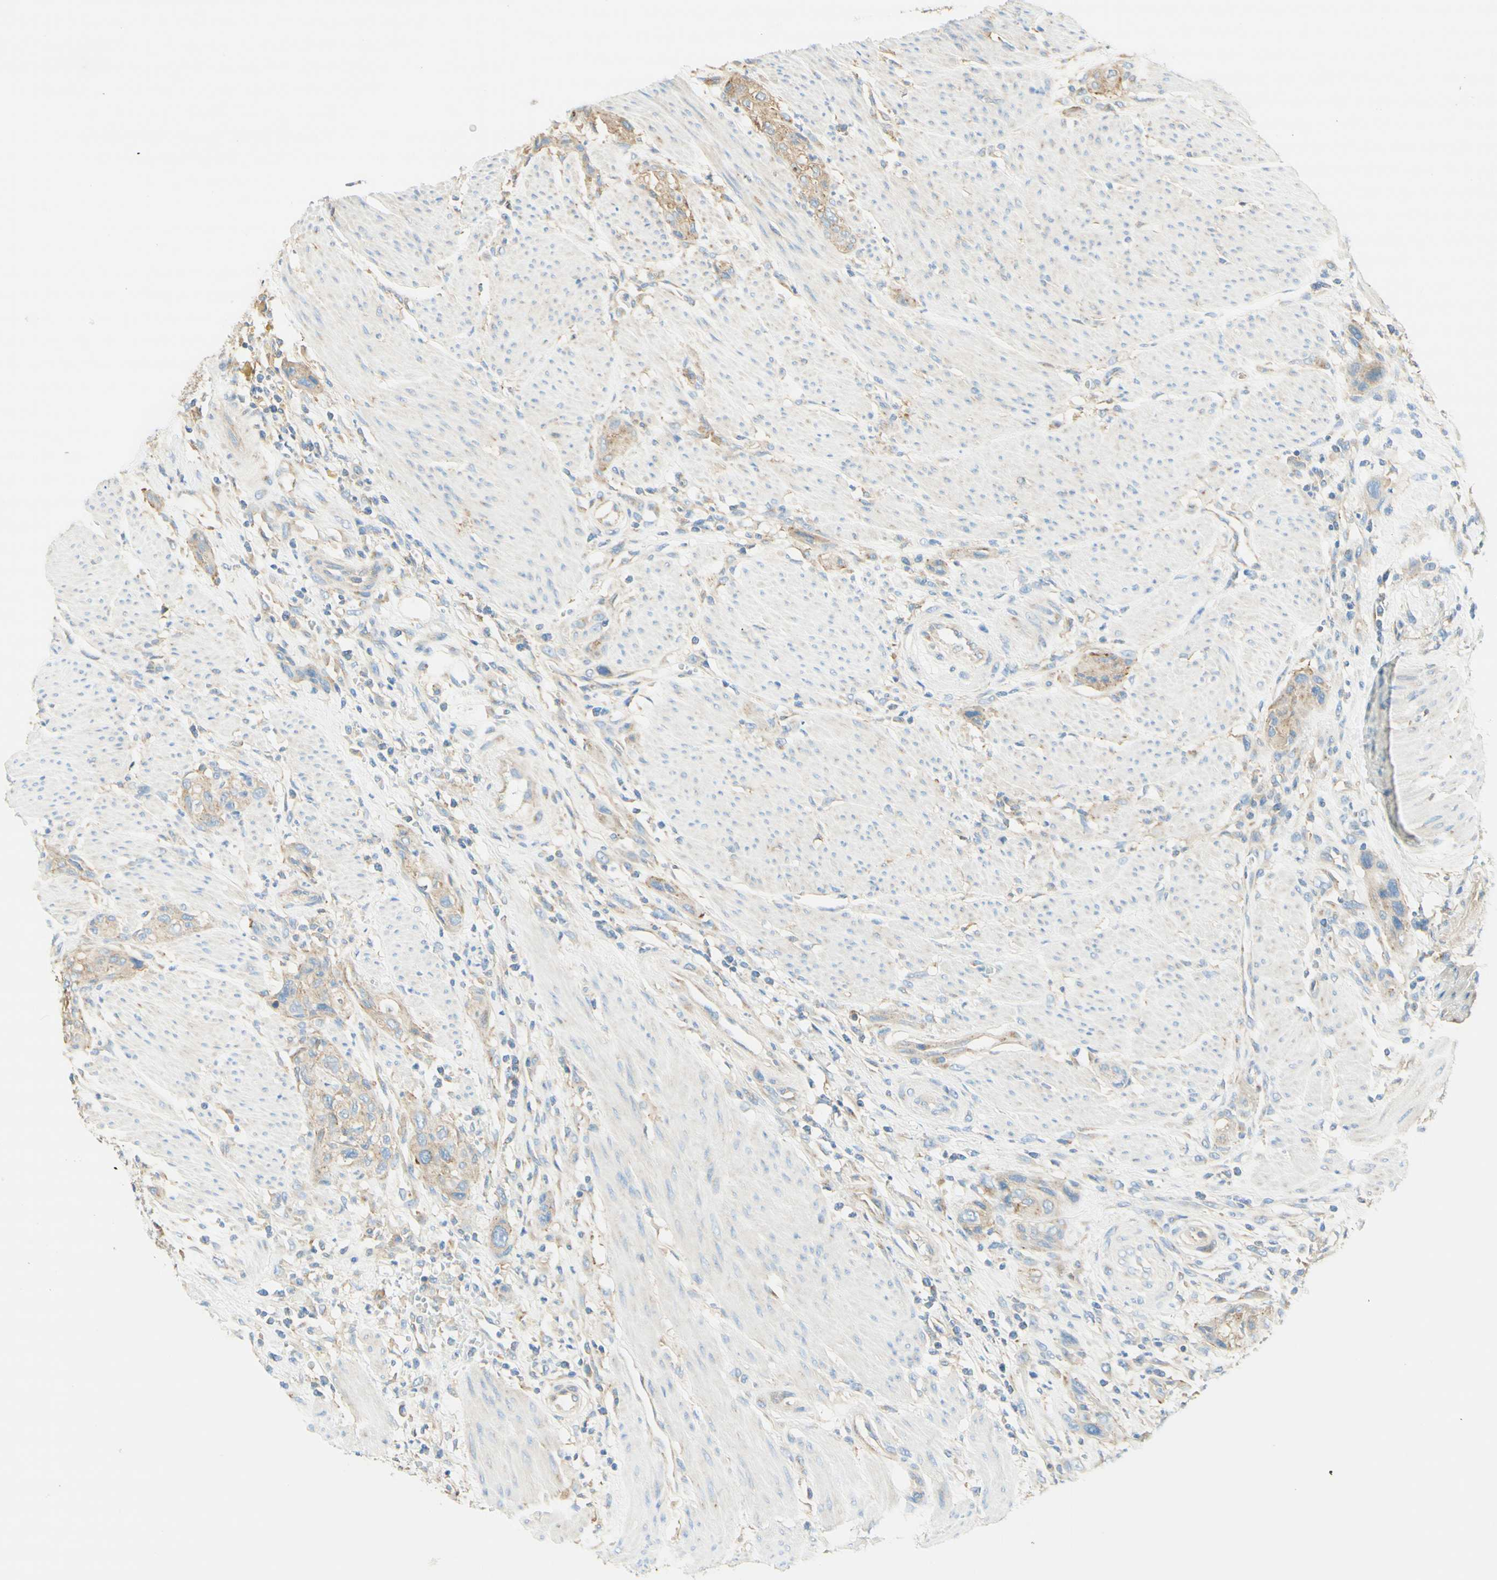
{"staining": {"intensity": "weak", "quantity": "25%-75%", "location": "cytoplasmic/membranous"}, "tissue": "urothelial cancer", "cell_type": "Tumor cells", "image_type": "cancer", "snomed": [{"axis": "morphology", "description": "Urothelial carcinoma, High grade"}, {"axis": "topography", "description": "Urinary bladder"}], "caption": "Protein staining of high-grade urothelial carcinoma tissue displays weak cytoplasmic/membranous positivity in approximately 25%-75% of tumor cells. The staining was performed using DAB to visualize the protein expression in brown, while the nuclei were stained in blue with hematoxylin (Magnification: 20x).", "gene": "CLTC", "patient": {"sex": "male", "age": 35}}